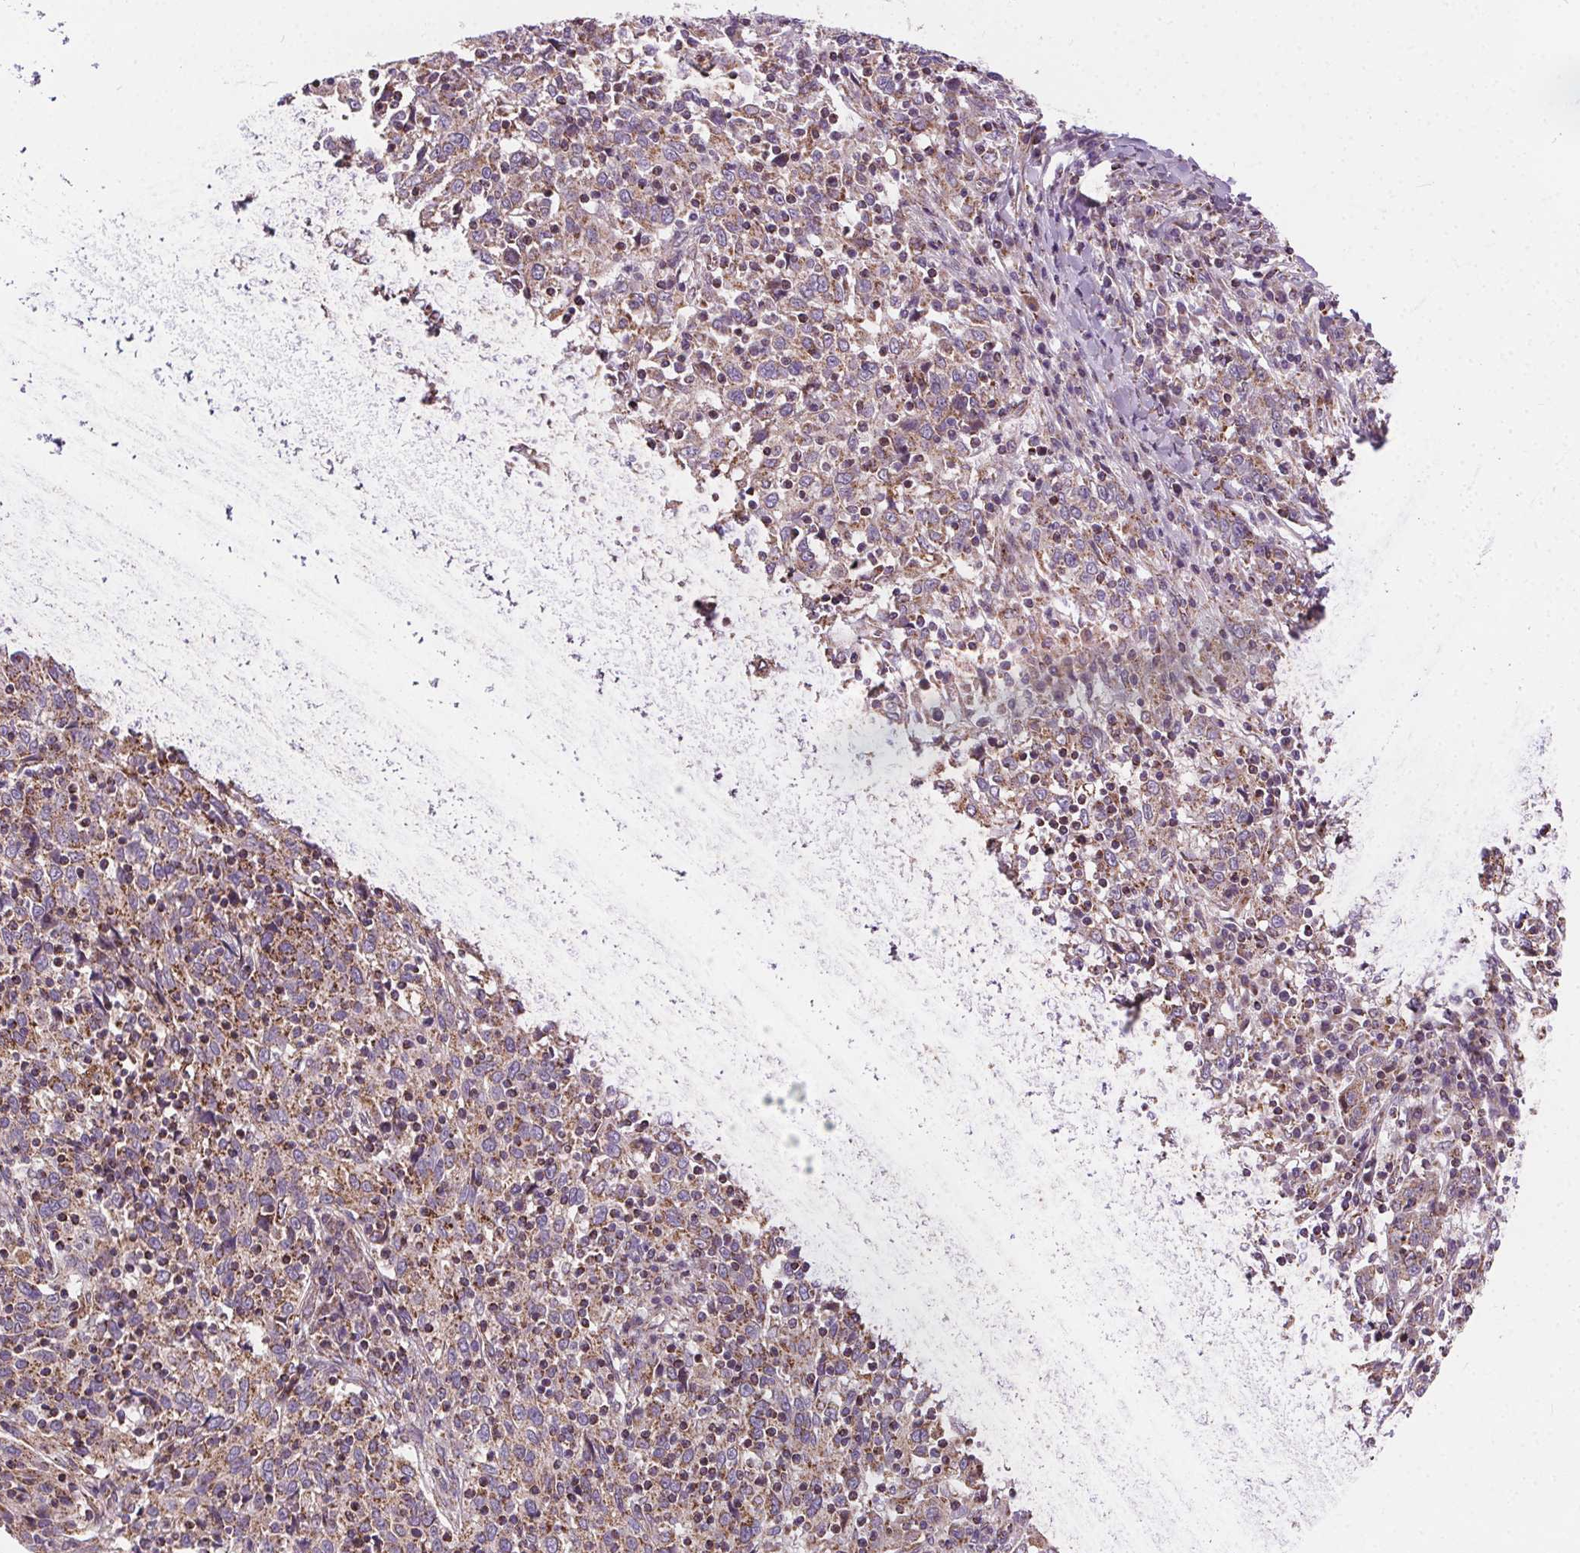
{"staining": {"intensity": "moderate", "quantity": "<25%", "location": "cytoplasmic/membranous"}, "tissue": "cervical cancer", "cell_type": "Tumor cells", "image_type": "cancer", "snomed": [{"axis": "morphology", "description": "Squamous cell carcinoma, NOS"}, {"axis": "topography", "description": "Cervix"}], "caption": "Immunohistochemistry histopathology image of squamous cell carcinoma (cervical) stained for a protein (brown), which displays low levels of moderate cytoplasmic/membranous expression in about <25% of tumor cells.", "gene": "GOLT1B", "patient": {"sex": "female", "age": 46}}